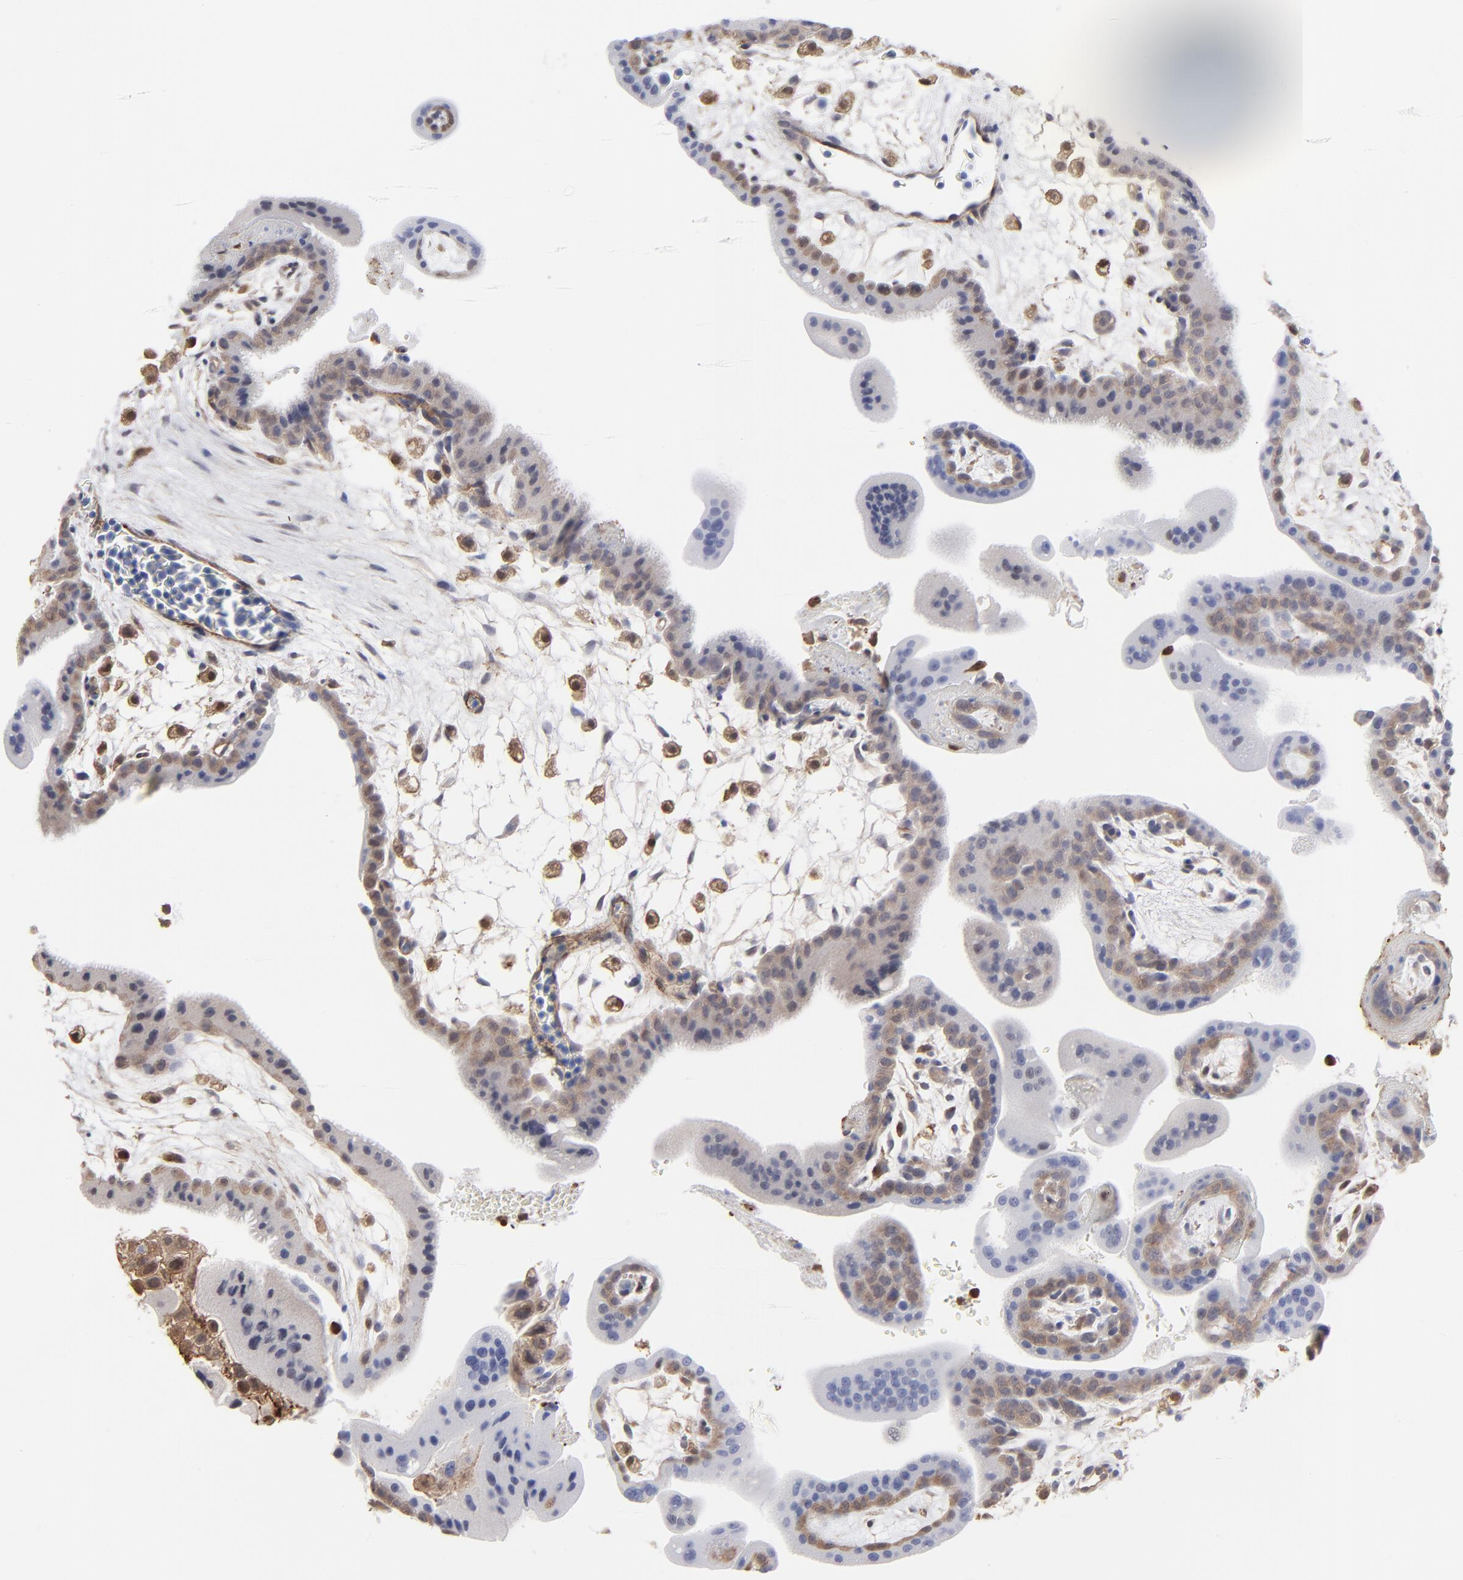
{"staining": {"intensity": "negative", "quantity": "none", "location": "none"}, "tissue": "placenta", "cell_type": "Decidual cells", "image_type": "normal", "snomed": [{"axis": "morphology", "description": "Normal tissue, NOS"}, {"axis": "topography", "description": "Placenta"}], "caption": "This is an immunohistochemistry (IHC) photomicrograph of benign human placenta. There is no positivity in decidual cells.", "gene": "TBXT", "patient": {"sex": "female", "age": 35}}